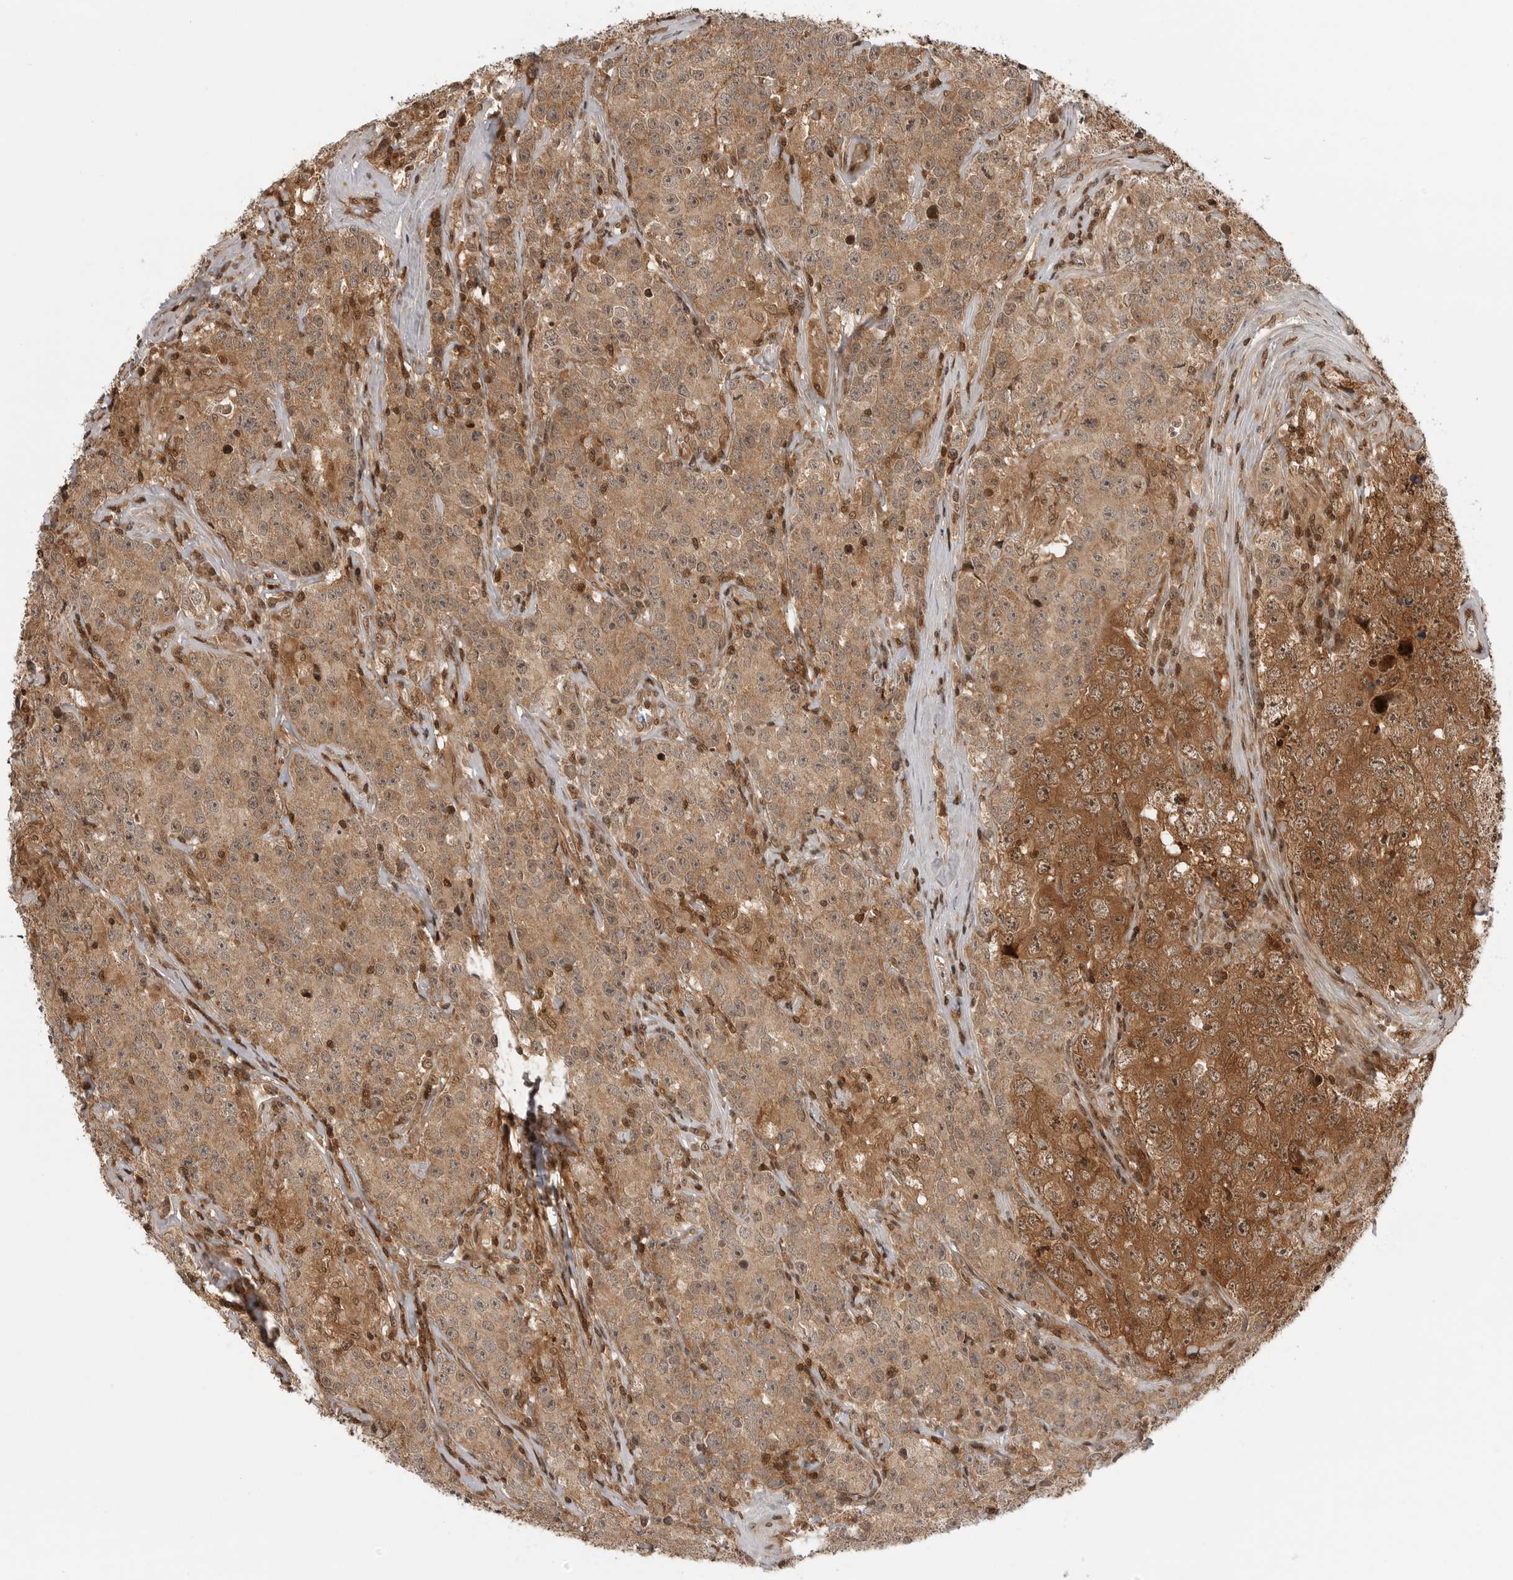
{"staining": {"intensity": "moderate", "quantity": ">75%", "location": "cytoplasmic/membranous"}, "tissue": "testis cancer", "cell_type": "Tumor cells", "image_type": "cancer", "snomed": [{"axis": "morphology", "description": "Seminoma, NOS"}, {"axis": "morphology", "description": "Carcinoma, Embryonal, NOS"}, {"axis": "topography", "description": "Testis"}], "caption": "This photomicrograph displays testis embryonal carcinoma stained with IHC to label a protein in brown. The cytoplasmic/membranous of tumor cells show moderate positivity for the protein. Nuclei are counter-stained blue.", "gene": "SZRD1", "patient": {"sex": "male", "age": 43}}